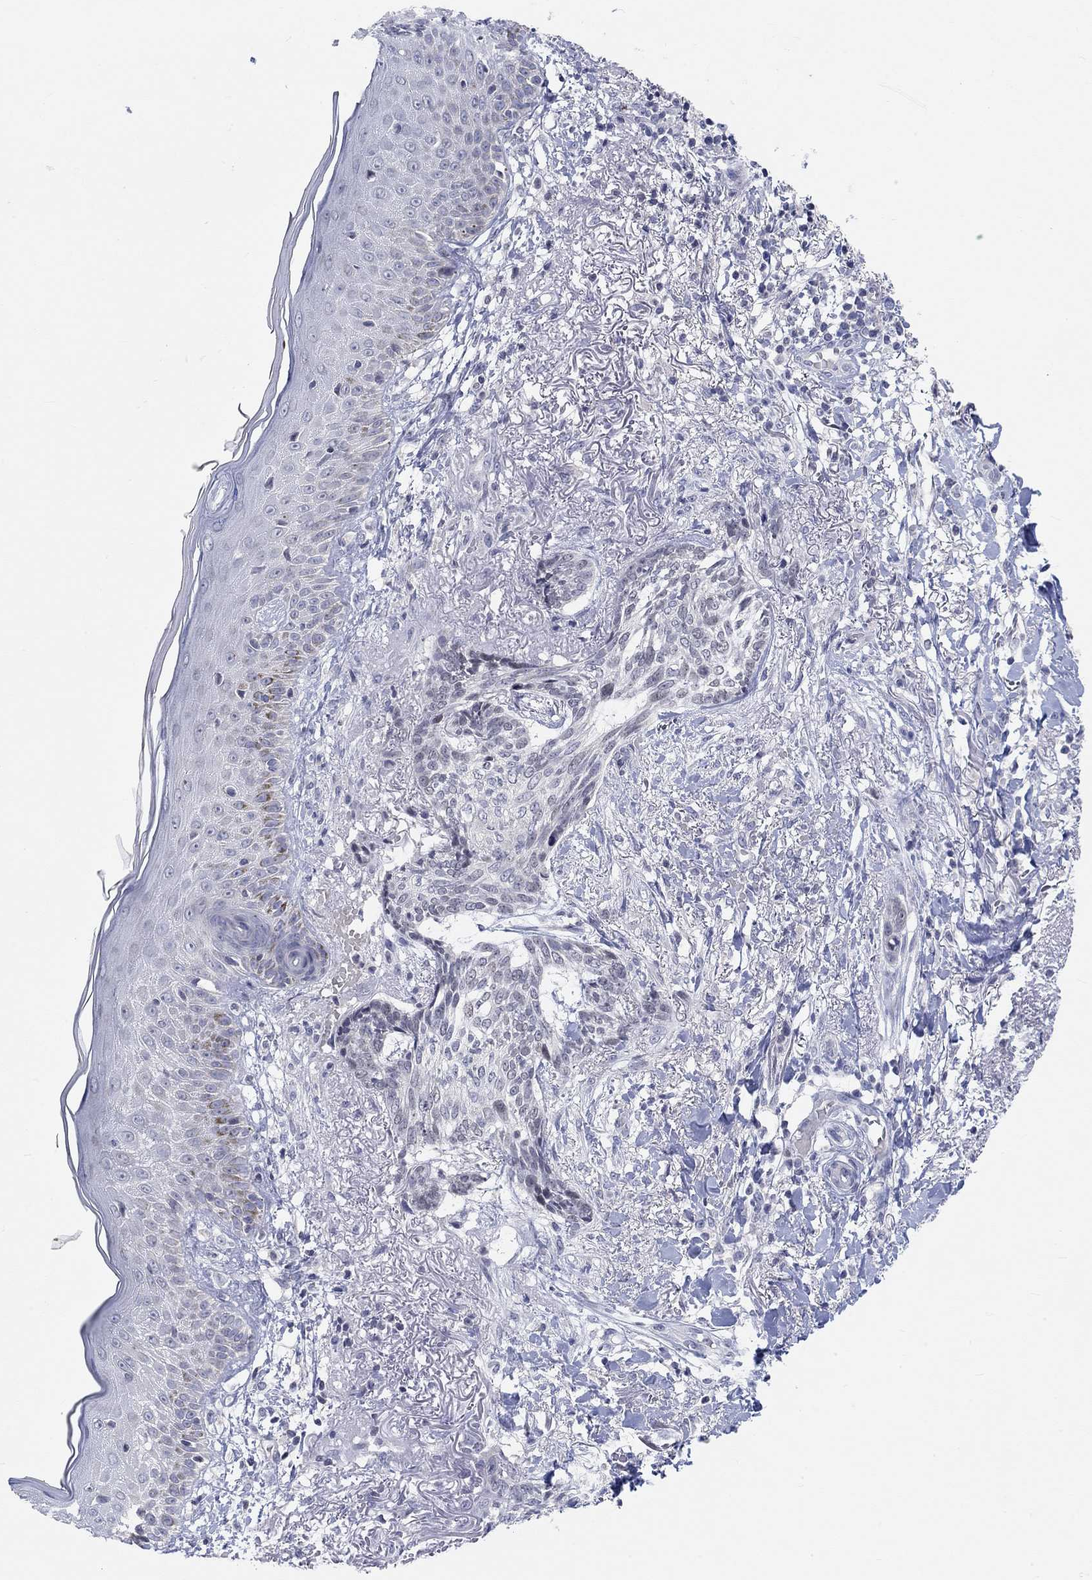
{"staining": {"intensity": "negative", "quantity": "none", "location": "none"}, "tissue": "skin cancer", "cell_type": "Tumor cells", "image_type": "cancer", "snomed": [{"axis": "morphology", "description": "Normal tissue, NOS"}, {"axis": "morphology", "description": "Basal cell carcinoma"}, {"axis": "topography", "description": "Skin"}], "caption": "This is an immunohistochemistry micrograph of basal cell carcinoma (skin). There is no positivity in tumor cells.", "gene": "ATP6V1E2", "patient": {"sex": "male", "age": 84}}